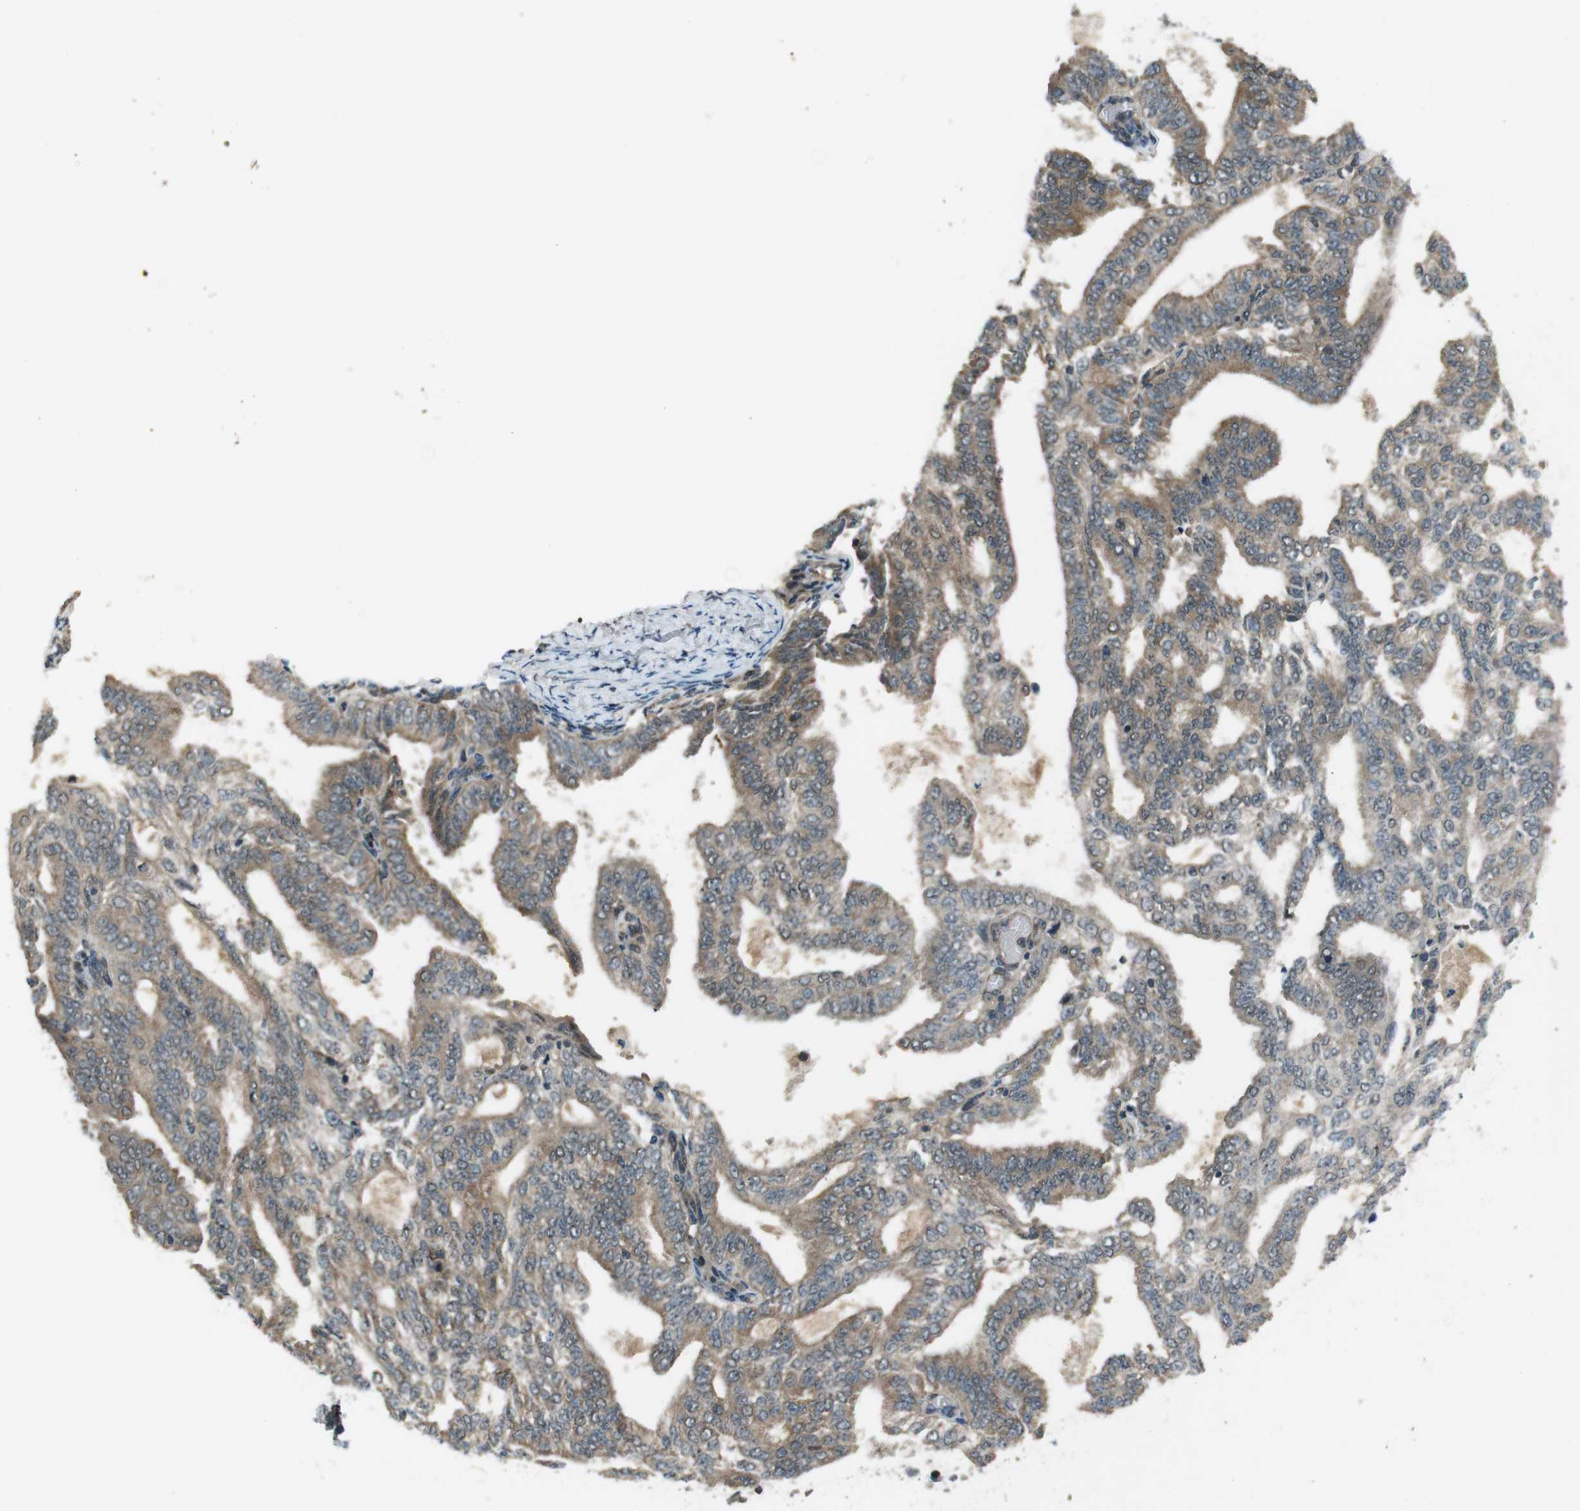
{"staining": {"intensity": "moderate", "quantity": ">75%", "location": "cytoplasmic/membranous"}, "tissue": "endometrial cancer", "cell_type": "Tumor cells", "image_type": "cancer", "snomed": [{"axis": "morphology", "description": "Adenocarcinoma, NOS"}, {"axis": "topography", "description": "Endometrium"}], "caption": "Immunohistochemistry (DAB (3,3'-diaminobenzidine)) staining of human endometrial cancer demonstrates moderate cytoplasmic/membranous protein expression in about >75% of tumor cells. (Stains: DAB in brown, nuclei in blue, Microscopy: brightfield microscopy at high magnification).", "gene": "TIAM2", "patient": {"sex": "female", "age": 58}}